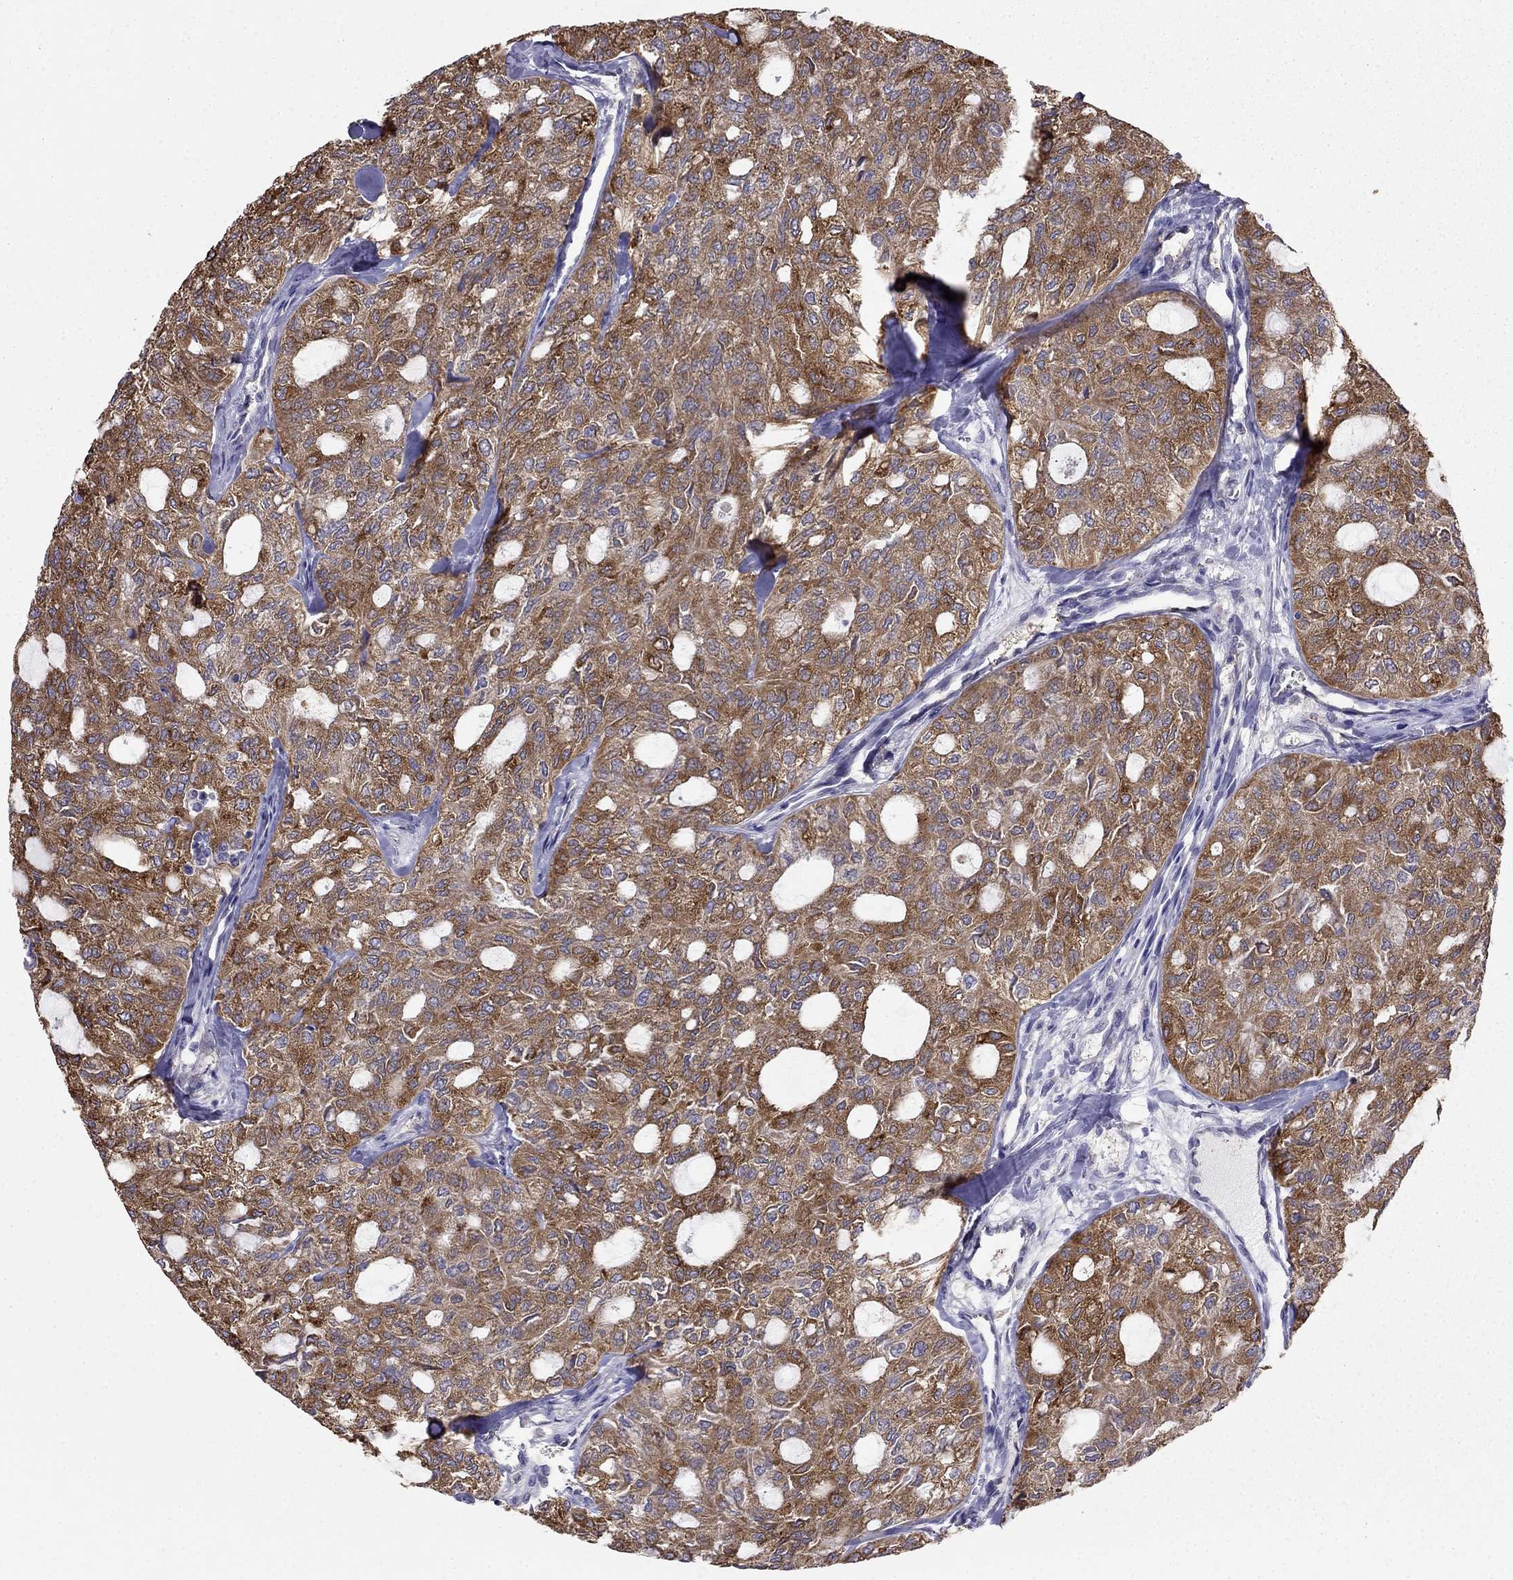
{"staining": {"intensity": "strong", "quantity": ">75%", "location": "cytoplasmic/membranous"}, "tissue": "thyroid cancer", "cell_type": "Tumor cells", "image_type": "cancer", "snomed": [{"axis": "morphology", "description": "Follicular adenoma carcinoma, NOS"}, {"axis": "topography", "description": "Thyroid gland"}], "caption": "This micrograph exhibits immunohistochemistry (IHC) staining of thyroid follicular adenoma carcinoma, with high strong cytoplasmic/membranous expression in about >75% of tumor cells.", "gene": "LONRF2", "patient": {"sex": "male", "age": 75}}